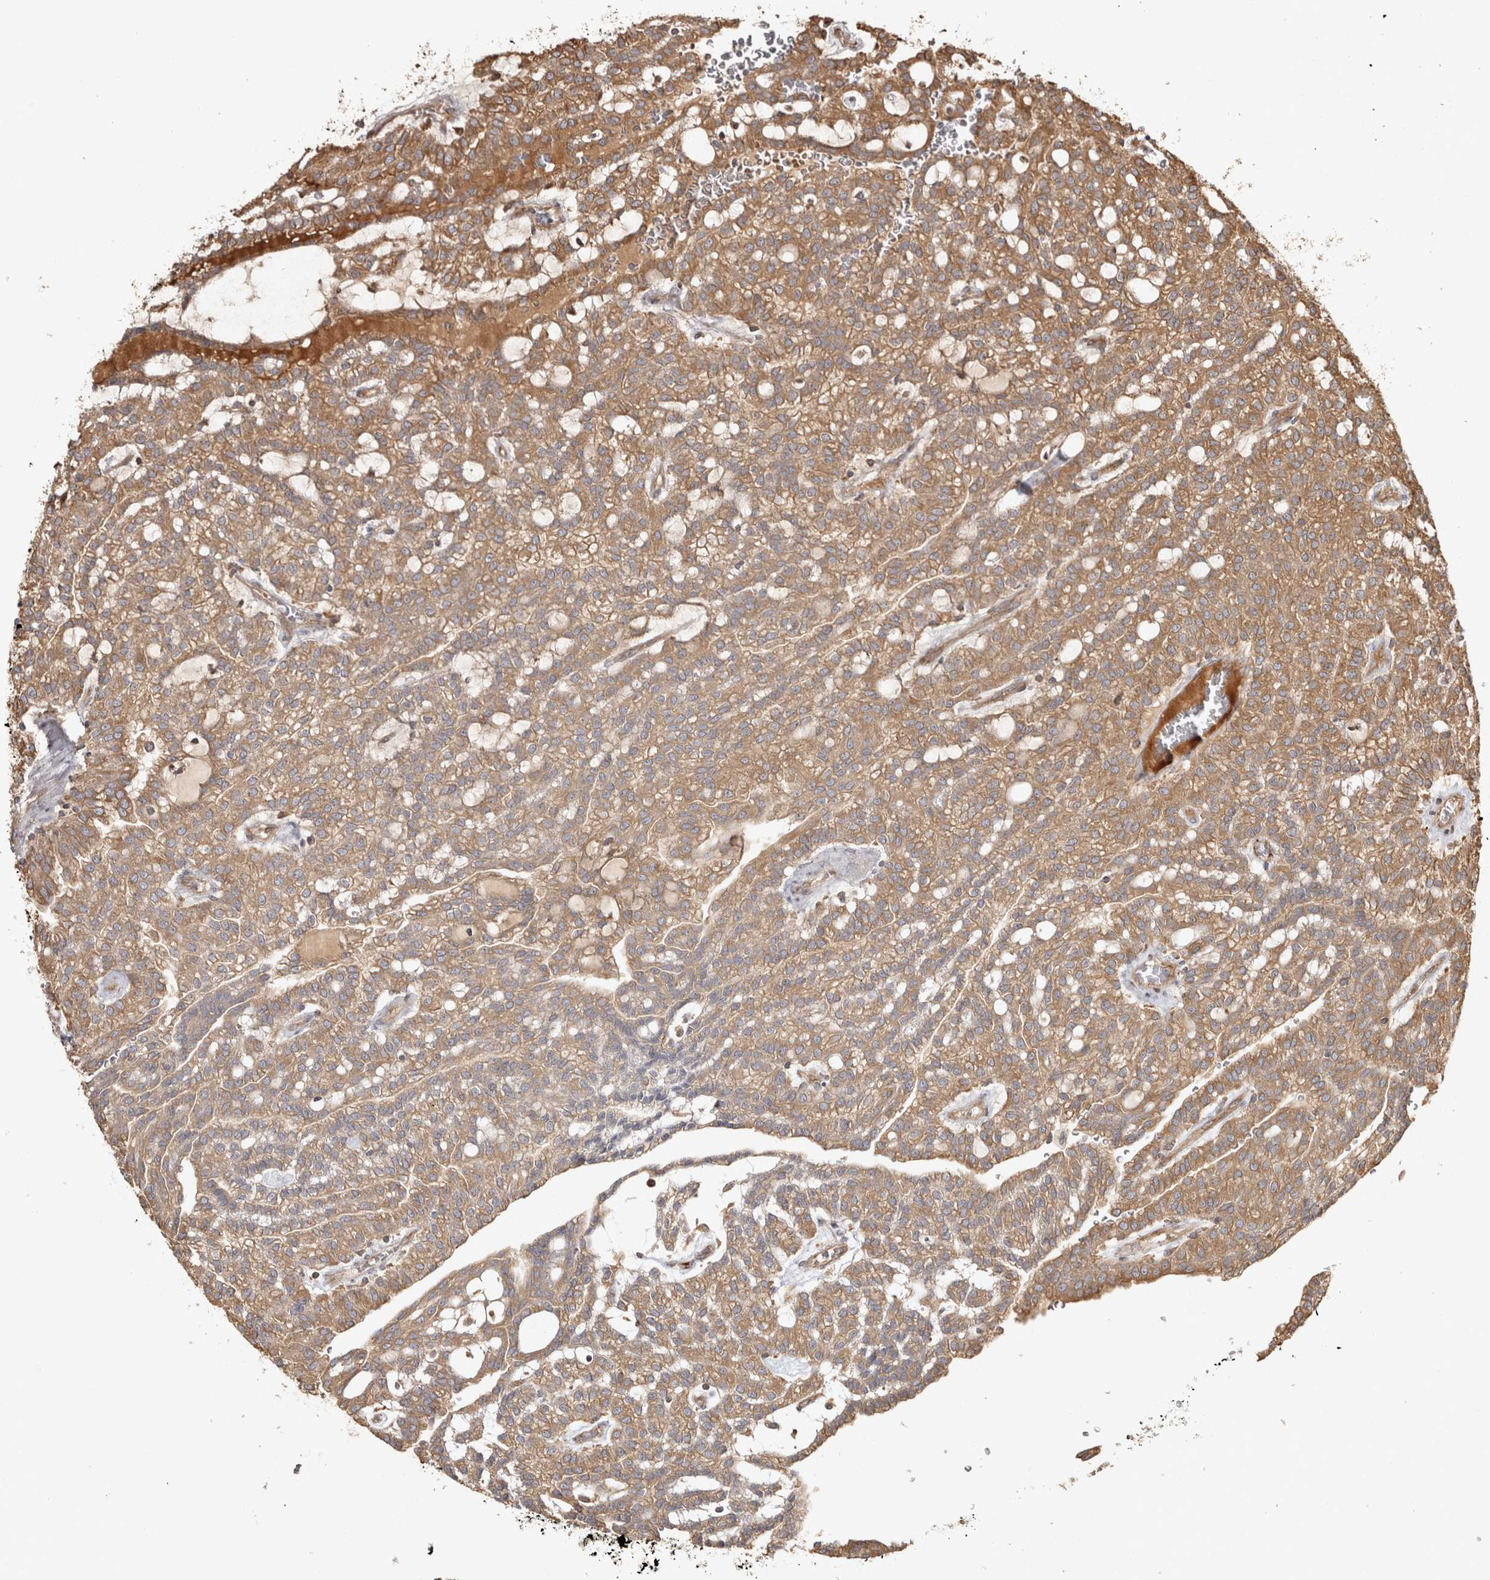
{"staining": {"intensity": "moderate", "quantity": ">75%", "location": "cytoplasmic/membranous"}, "tissue": "renal cancer", "cell_type": "Tumor cells", "image_type": "cancer", "snomed": [{"axis": "morphology", "description": "Adenocarcinoma, NOS"}, {"axis": "topography", "description": "Kidney"}], "caption": "Moderate cytoplasmic/membranous positivity is appreciated in approximately >75% of tumor cells in renal cancer. Immunohistochemistry (ihc) stains the protein of interest in brown and the nuclei are stained blue.", "gene": "CAMSAP2", "patient": {"sex": "male", "age": 63}}